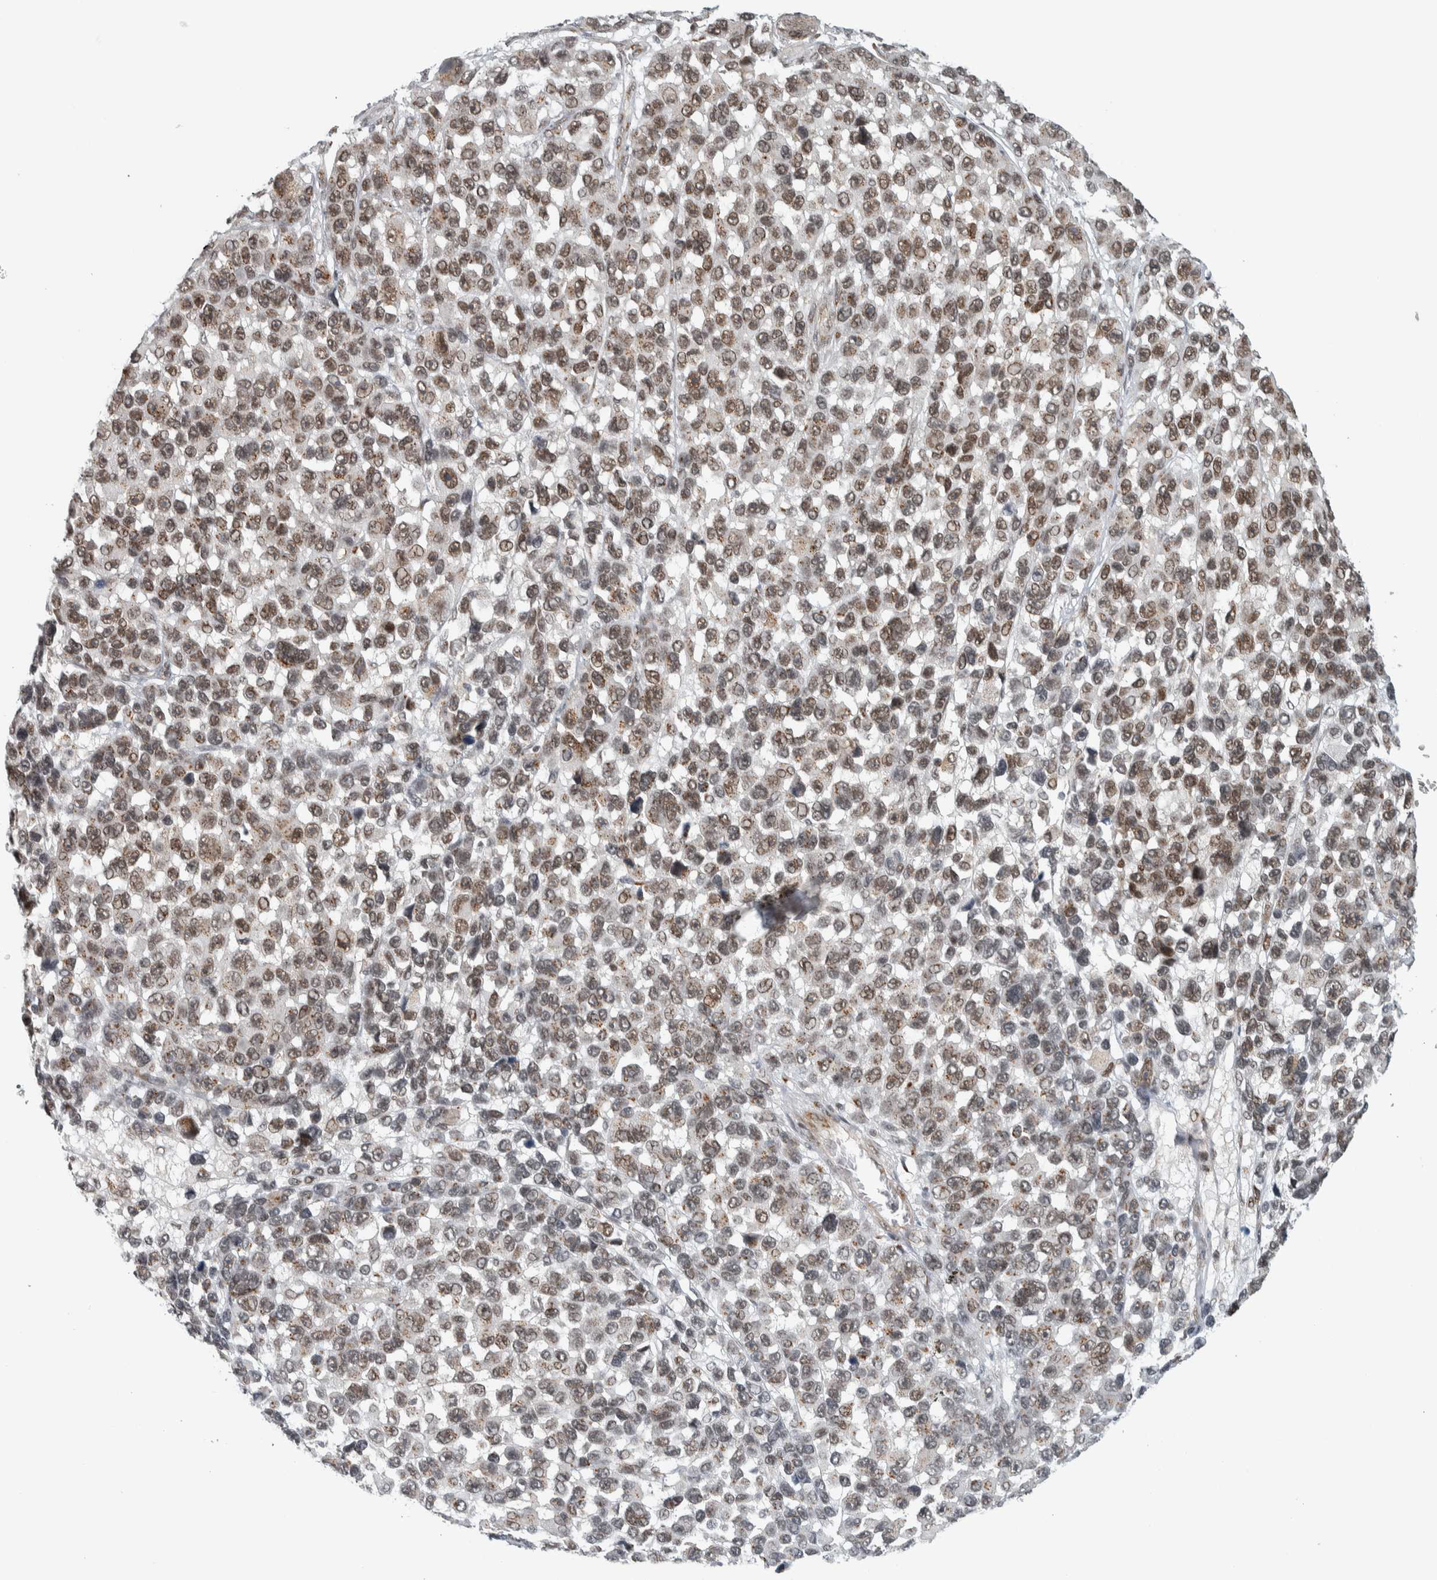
{"staining": {"intensity": "moderate", "quantity": ">75%", "location": "cytoplasmic/membranous,nuclear"}, "tissue": "melanoma", "cell_type": "Tumor cells", "image_type": "cancer", "snomed": [{"axis": "morphology", "description": "Malignant melanoma, NOS"}, {"axis": "topography", "description": "Skin"}], "caption": "Brown immunohistochemical staining in melanoma demonstrates moderate cytoplasmic/membranous and nuclear staining in about >75% of tumor cells.", "gene": "ZMYND8", "patient": {"sex": "male", "age": 53}}